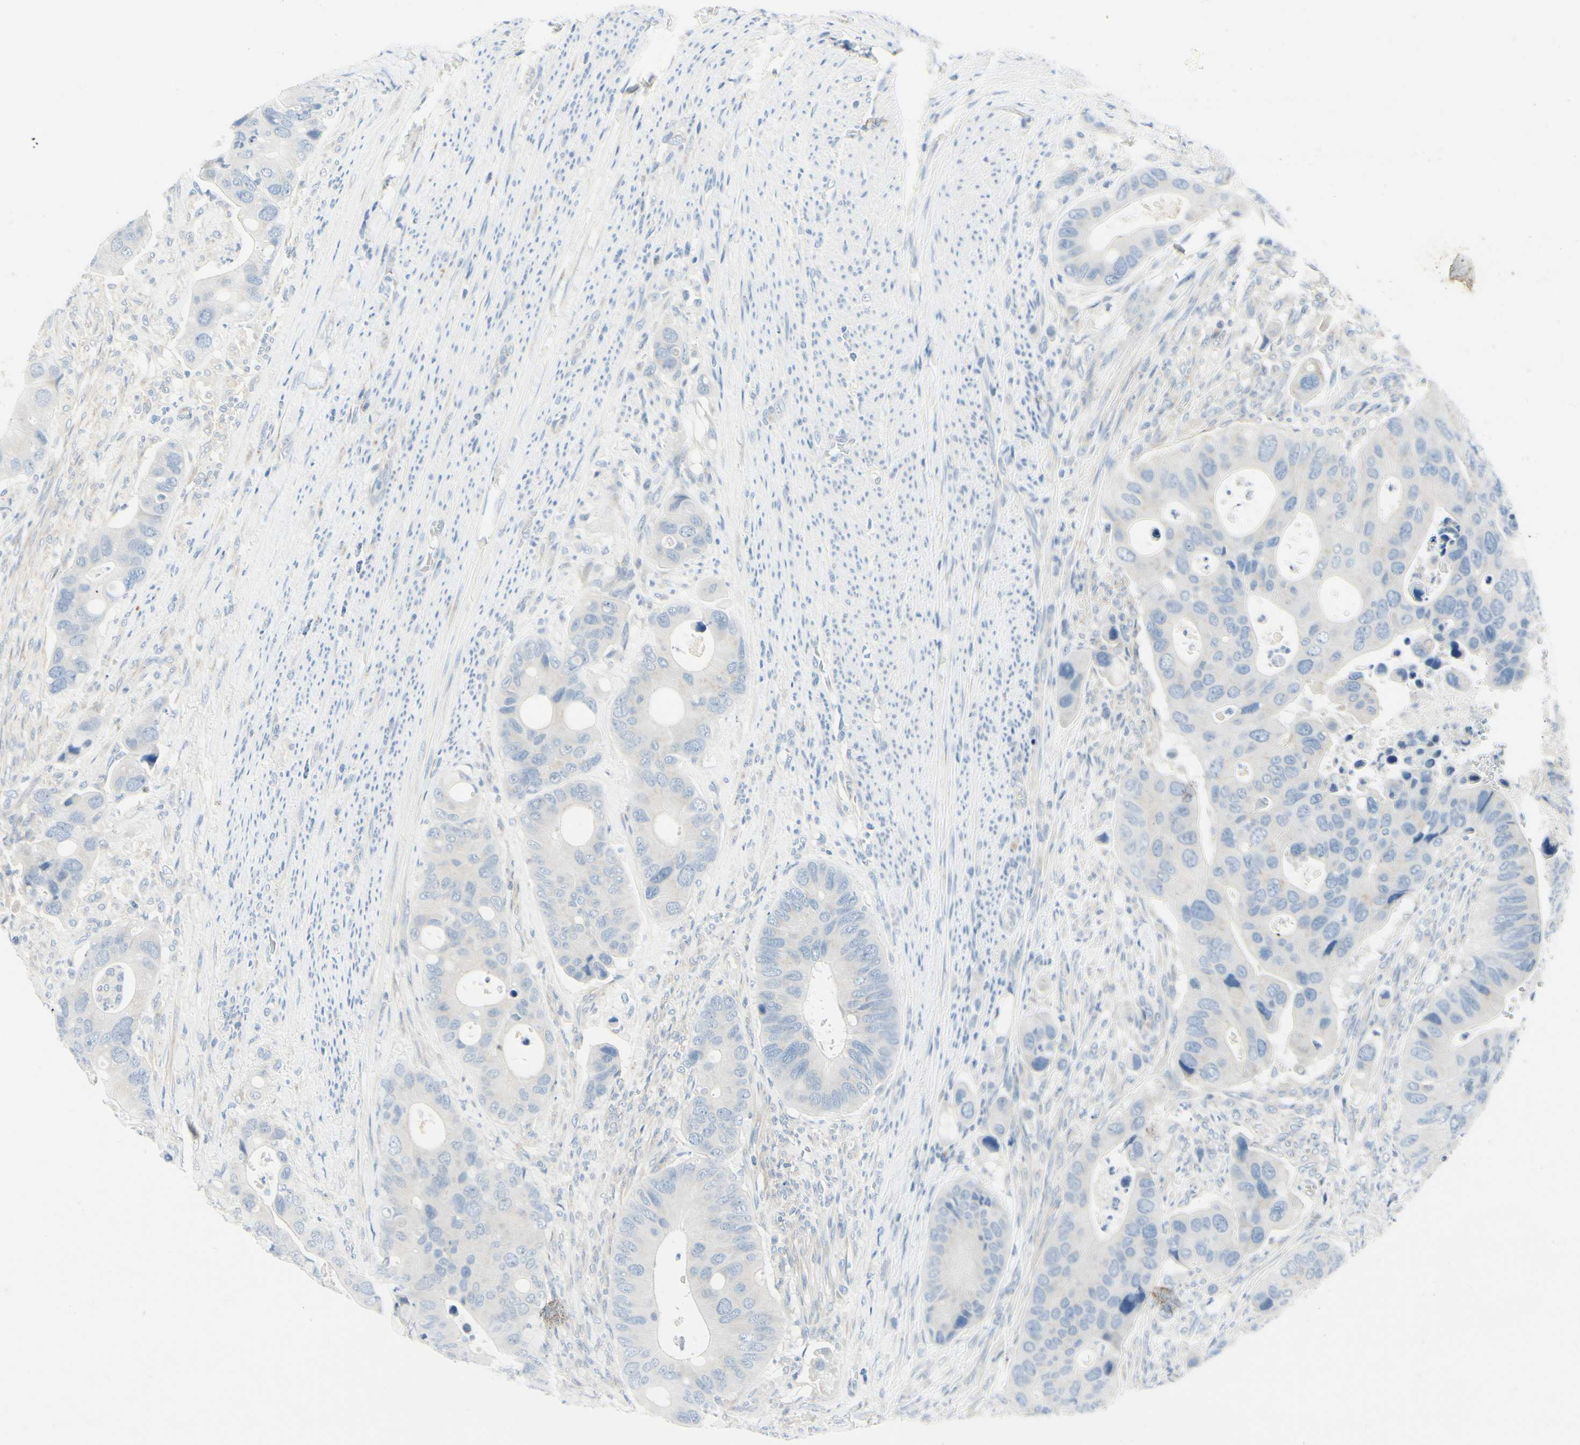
{"staining": {"intensity": "moderate", "quantity": "<25%", "location": "cytoplasmic/membranous"}, "tissue": "colorectal cancer", "cell_type": "Tumor cells", "image_type": "cancer", "snomed": [{"axis": "morphology", "description": "Adenocarcinoma, NOS"}, {"axis": "topography", "description": "Rectum"}], "caption": "Immunohistochemistry histopathology image of human adenocarcinoma (colorectal) stained for a protein (brown), which exhibits low levels of moderate cytoplasmic/membranous staining in approximately <25% of tumor cells.", "gene": "ABCA3", "patient": {"sex": "female", "age": 57}}